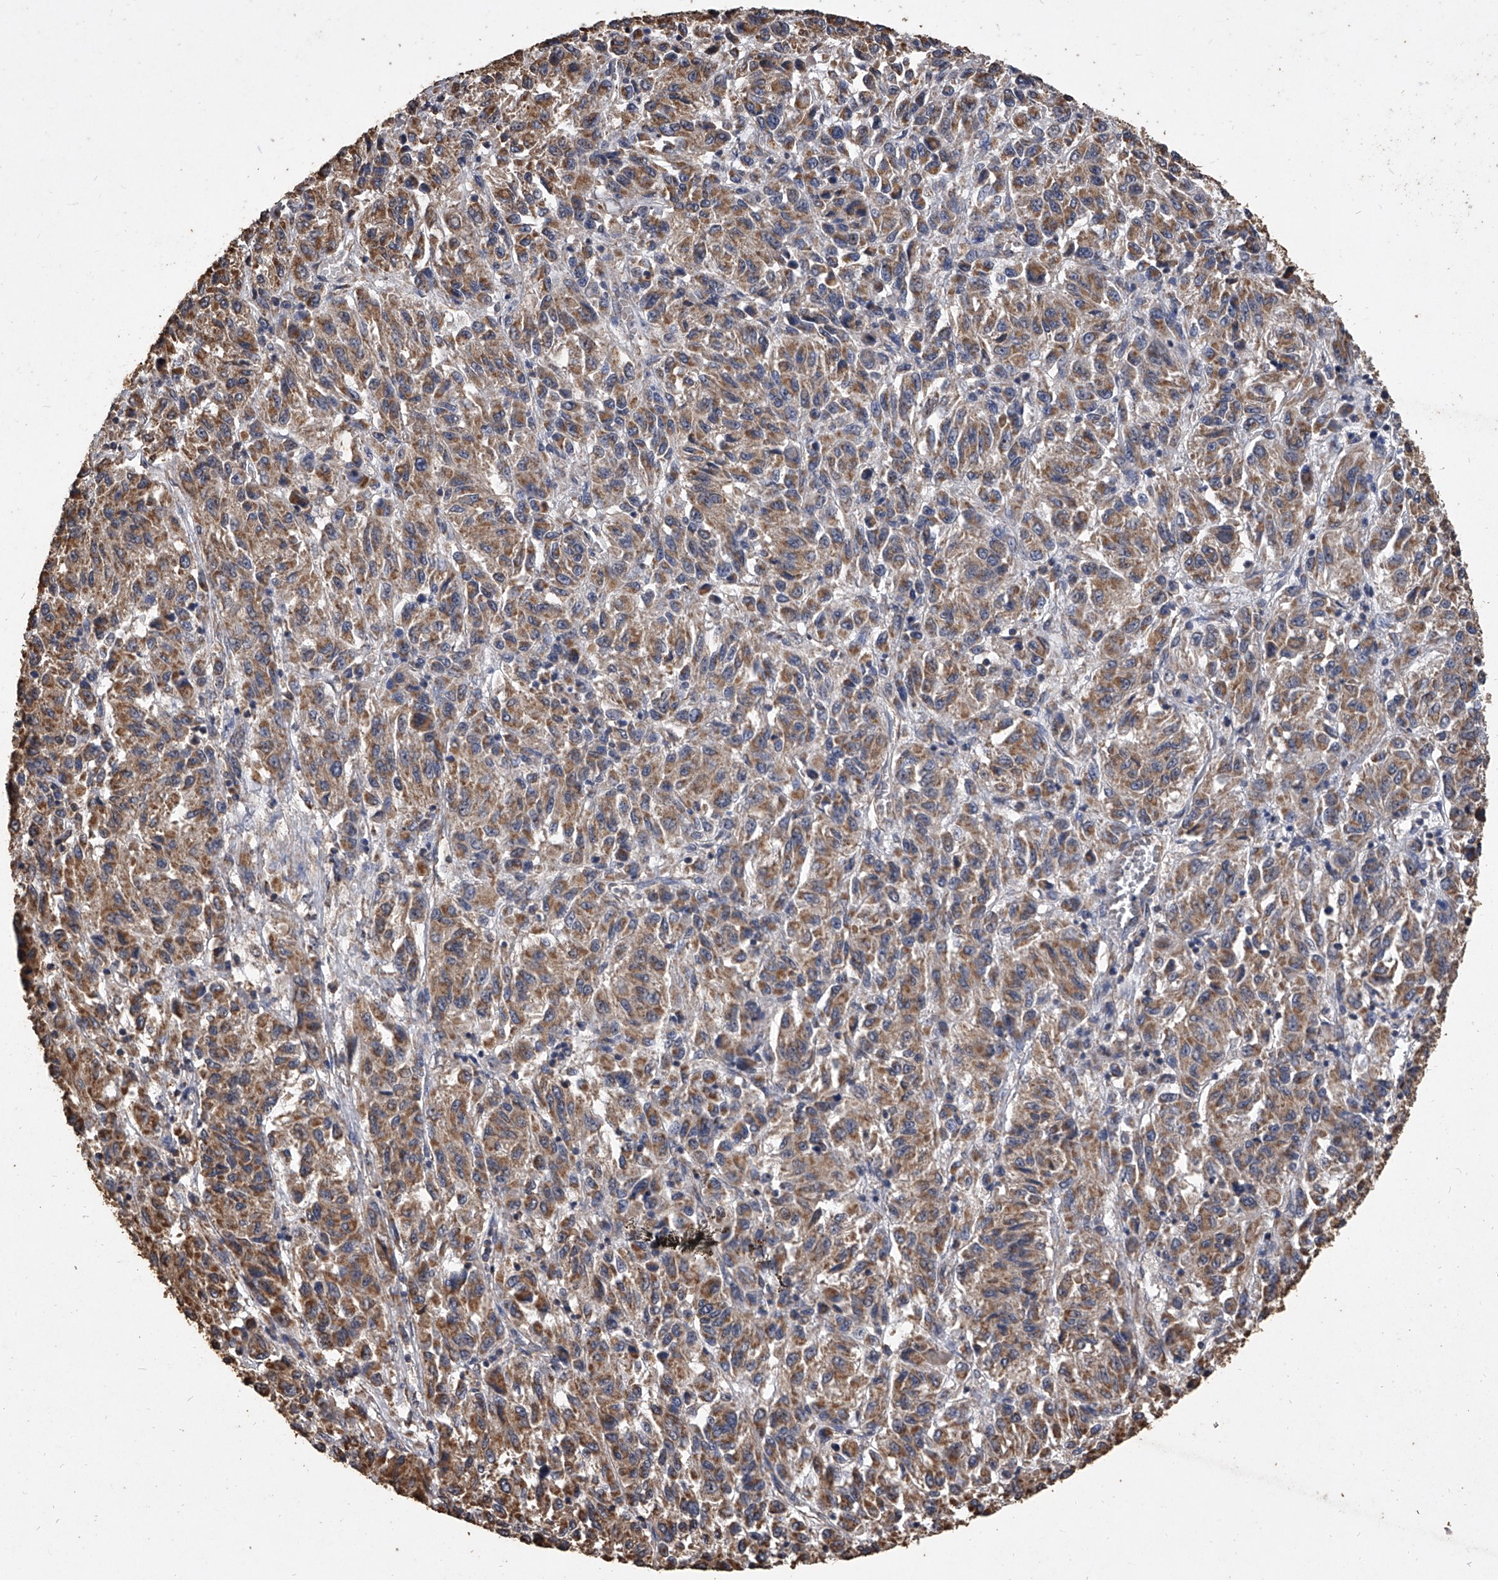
{"staining": {"intensity": "moderate", "quantity": ">75%", "location": "cytoplasmic/membranous"}, "tissue": "melanoma", "cell_type": "Tumor cells", "image_type": "cancer", "snomed": [{"axis": "morphology", "description": "Malignant melanoma, Metastatic site"}, {"axis": "topography", "description": "Lung"}], "caption": "Immunohistochemical staining of malignant melanoma (metastatic site) displays moderate cytoplasmic/membranous protein positivity in approximately >75% of tumor cells.", "gene": "MRPL28", "patient": {"sex": "male", "age": 64}}